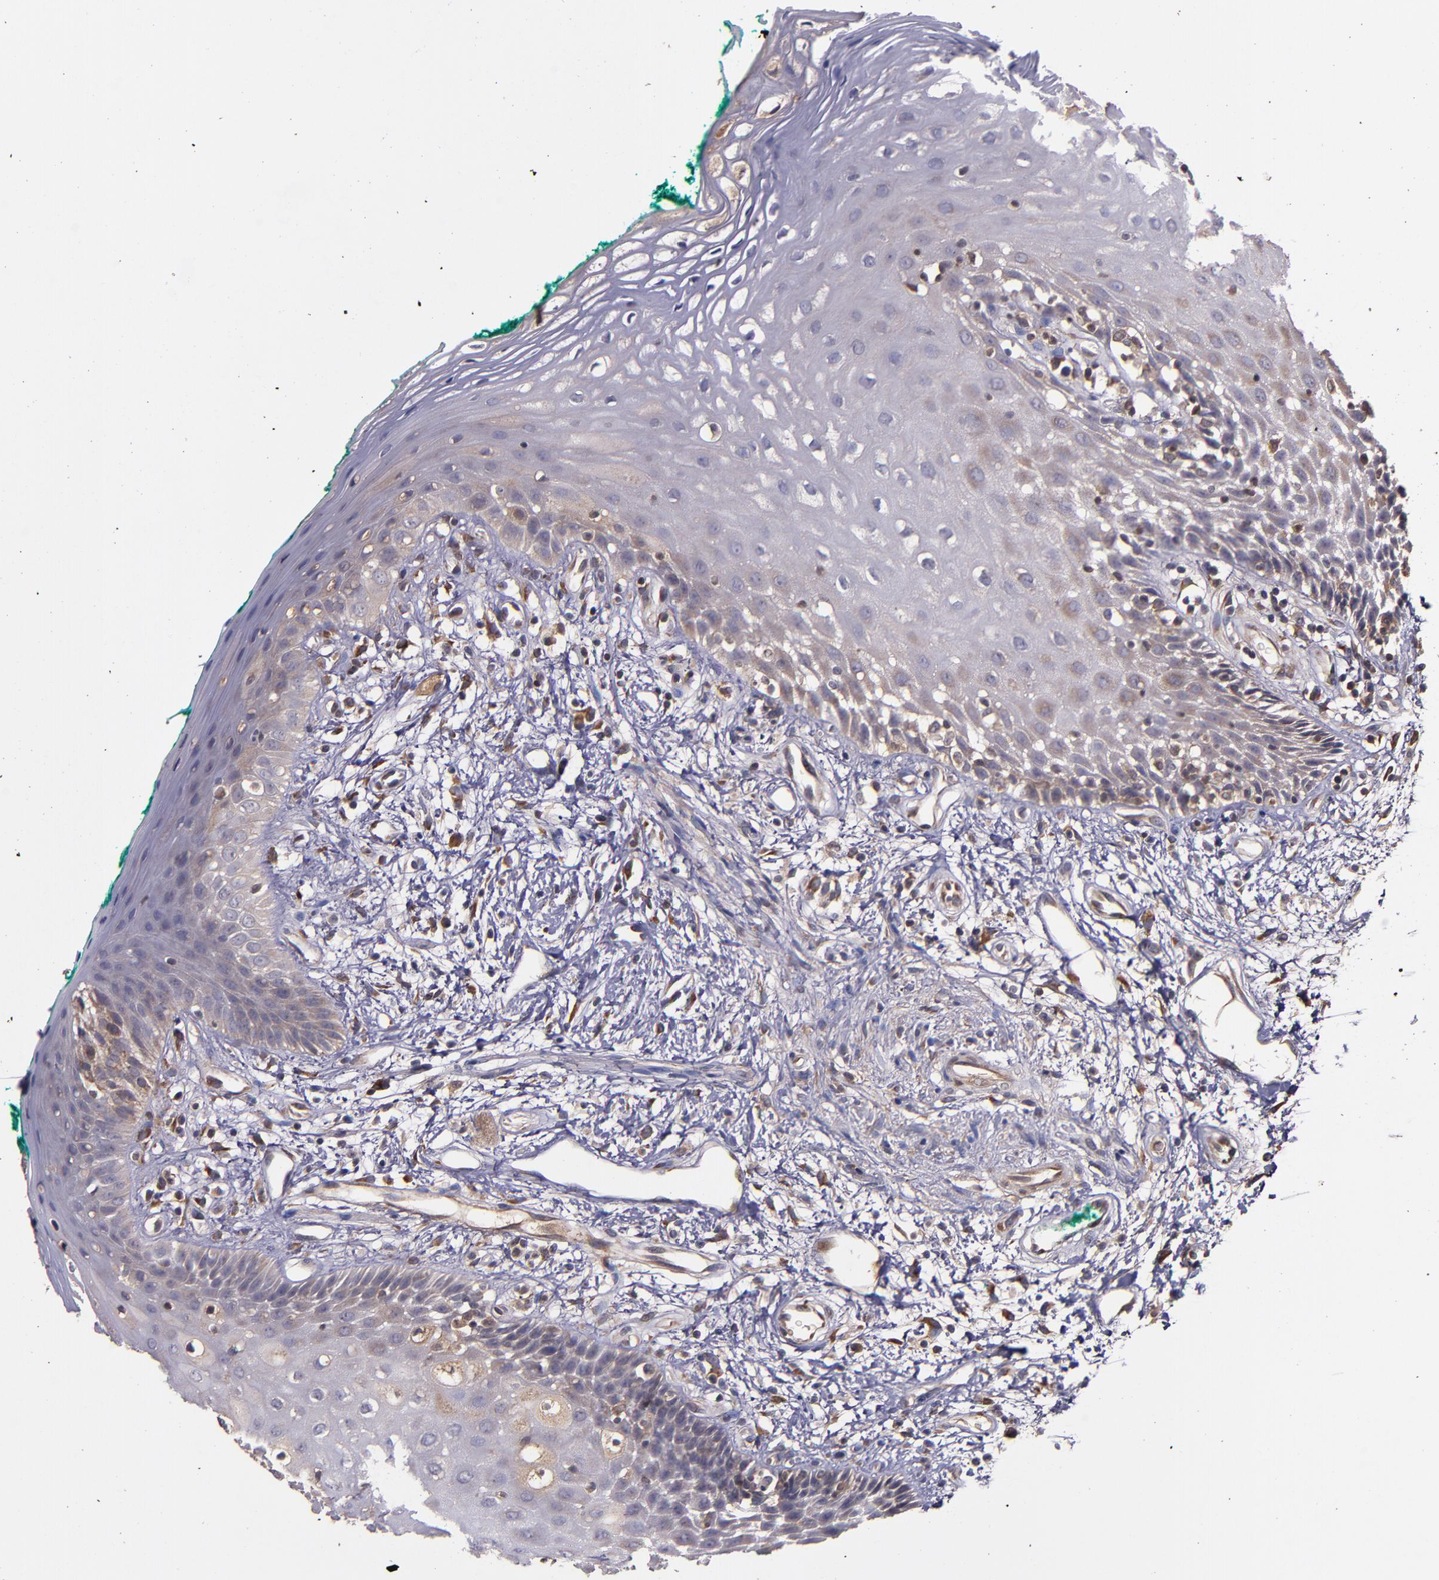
{"staining": {"intensity": "weak", "quantity": "<25%", "location": "cytoplasmic/membranous"}, "tissue": "oral mucosa", "cell_type": "Squamous epithelial cells", "image_type": "normal", "snomed": [{"axis": "morphology", "description": "Normal tissue, NOS"}, {"axis": "morphology", "description": "Squamous cell carcinoma, NOS"}, {"axis": "topography", "description": "Skeletal muscle"}, {"axis": "topography", "description": "Oral tissue"}, {"axis": "topography", "description": "Head-Neck"}], "caption": "The immunohistochemistry (IHC) micrograph has no significant staining in squamous epithelial cells of oral mucosa.", "gene": "PRAF2", "patient": {"sex": "female", "age": 84}}